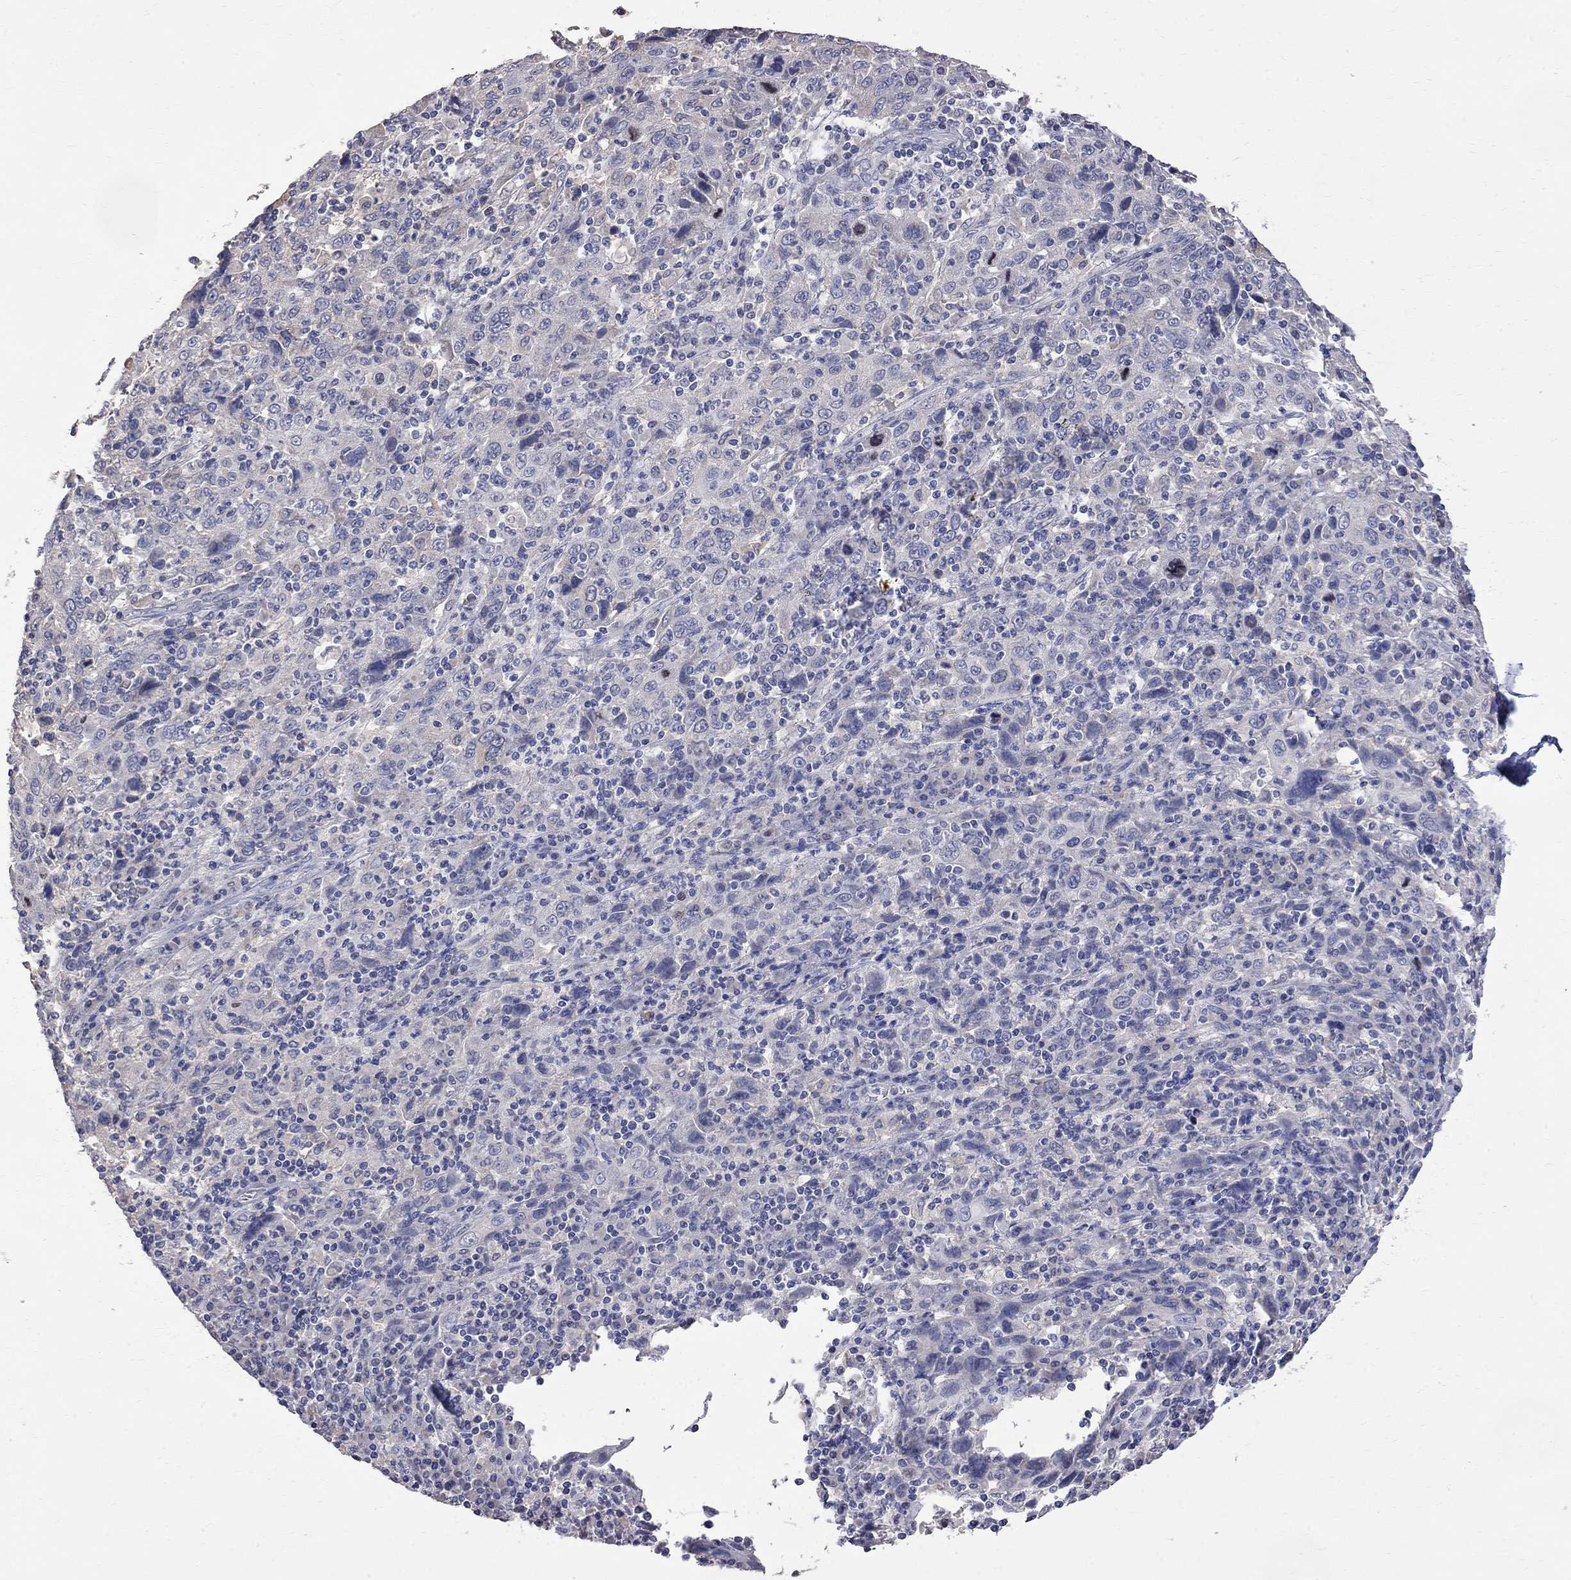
{"staining": {"intensity": "negative", "quantity": "none", "location": "none"}, "tissue": "cervical cancer", "cell_type": "Tumor cells", "image_type": "cancer", "snomed": [{"axis": "morphology", "description": "Squamous cell carcinoma, NOS"}, {"axis": "topography", "description": "Cervix"}], "caption": "DAB immunohistochemical staining of cervical cancer (squamous cell carcinoma) shows no significant positivity in tumor cells.", "gene": "CKAP2", "patient": {"sex": "female", "age": 46}}